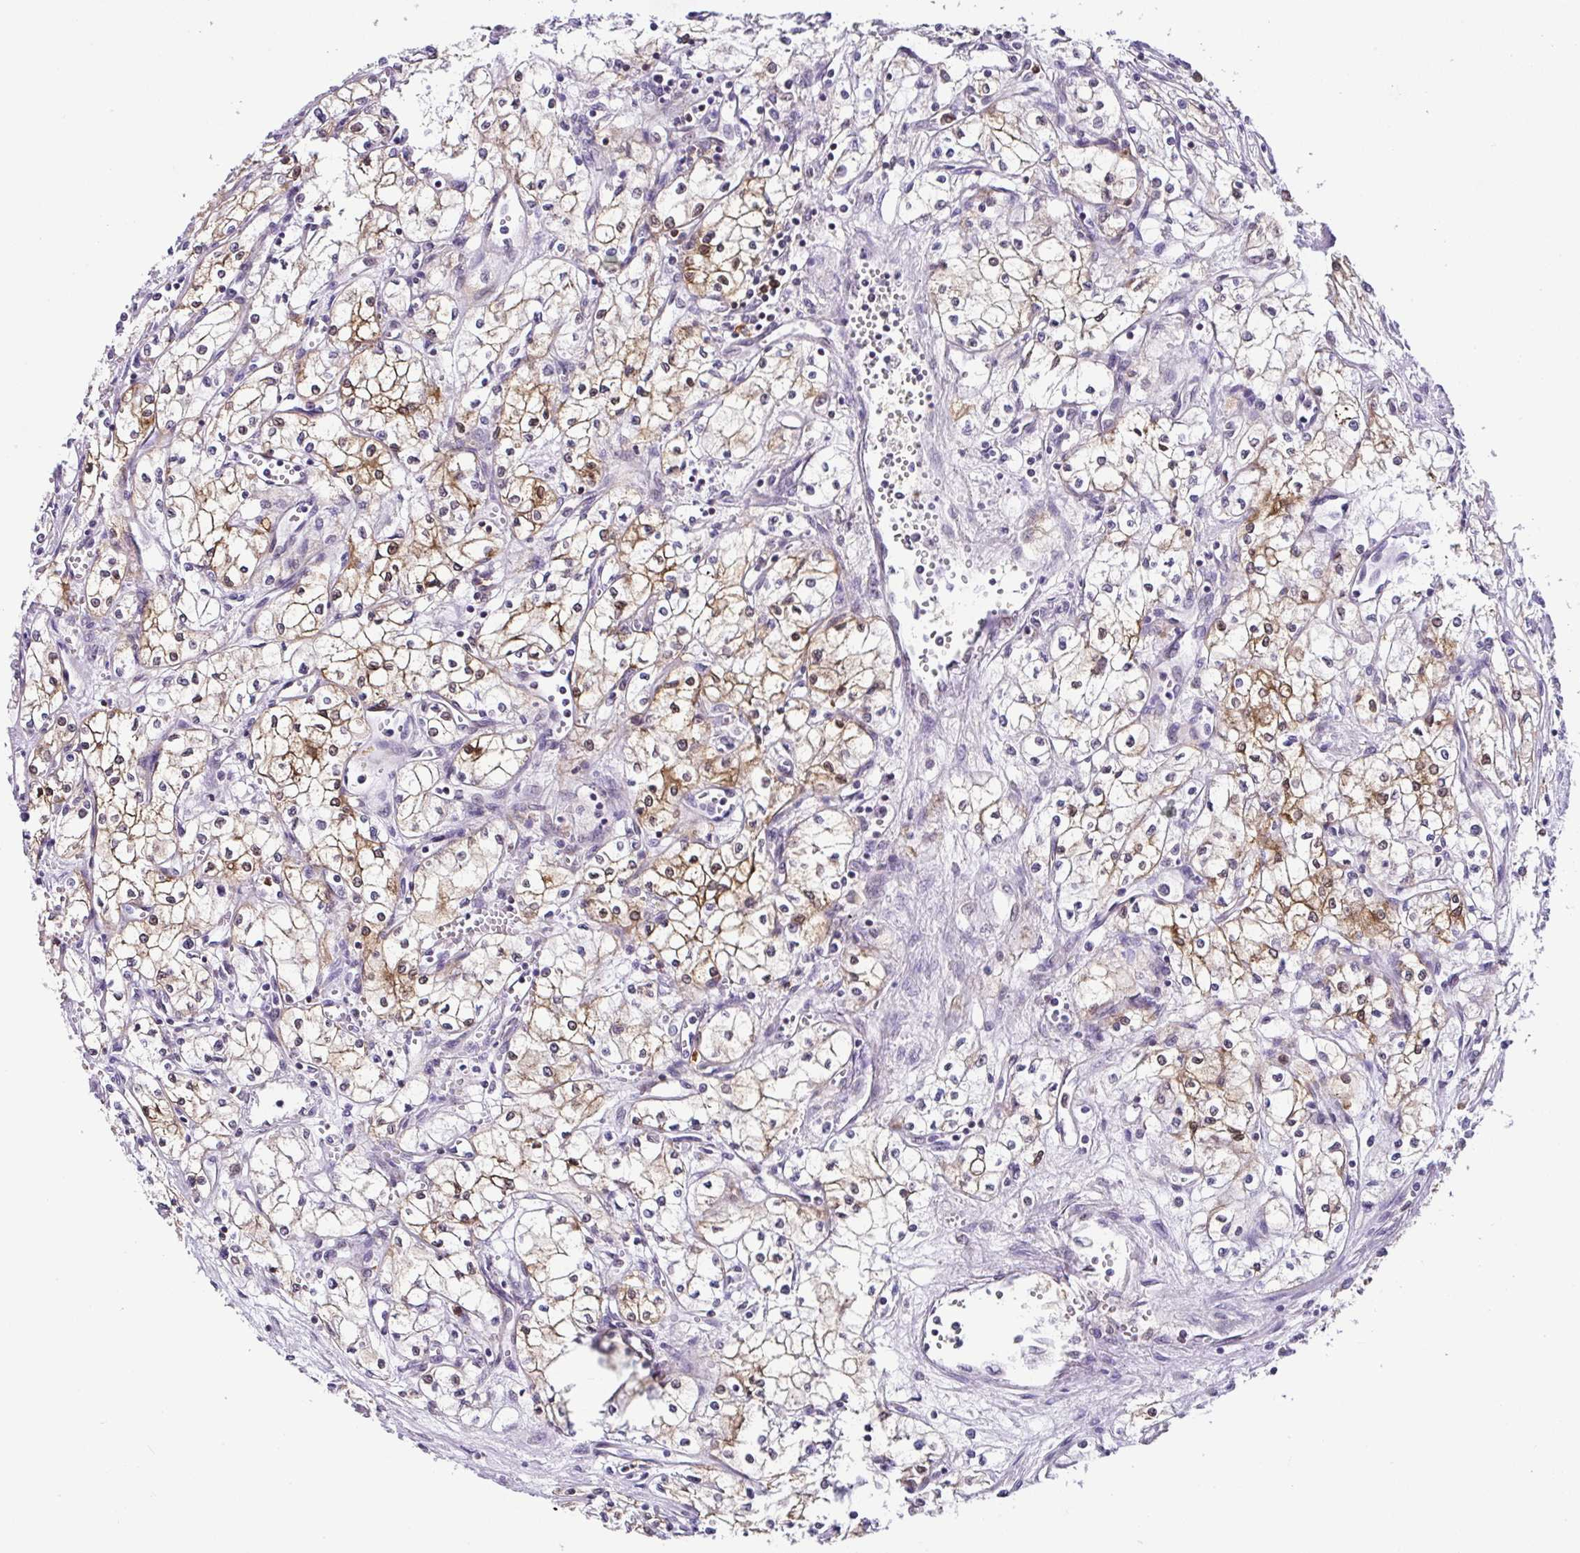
{"staining": {"intensity": "moderate", "quantity": ">75%", "location": "cytoplasmic/membranous,nuclear"}, "tissue": "renal cancer", "cell_type": "Tumor cells", "image_type": "cancer", "snomed": [{"axis": "morphology", "description": "Adenocarcinoma, NOS"}, {"axis": "topography", "description": "Kidney"}], "caption": "Protein expression by immunohistochemistry exhibits moderate cytoplasmic/membranous and nuclear positivity in approximately >75% of tumor cells in adenocarcinoma (renal).", "gene": "PIN4", "patient": {"sex": "male", "age": 59}}